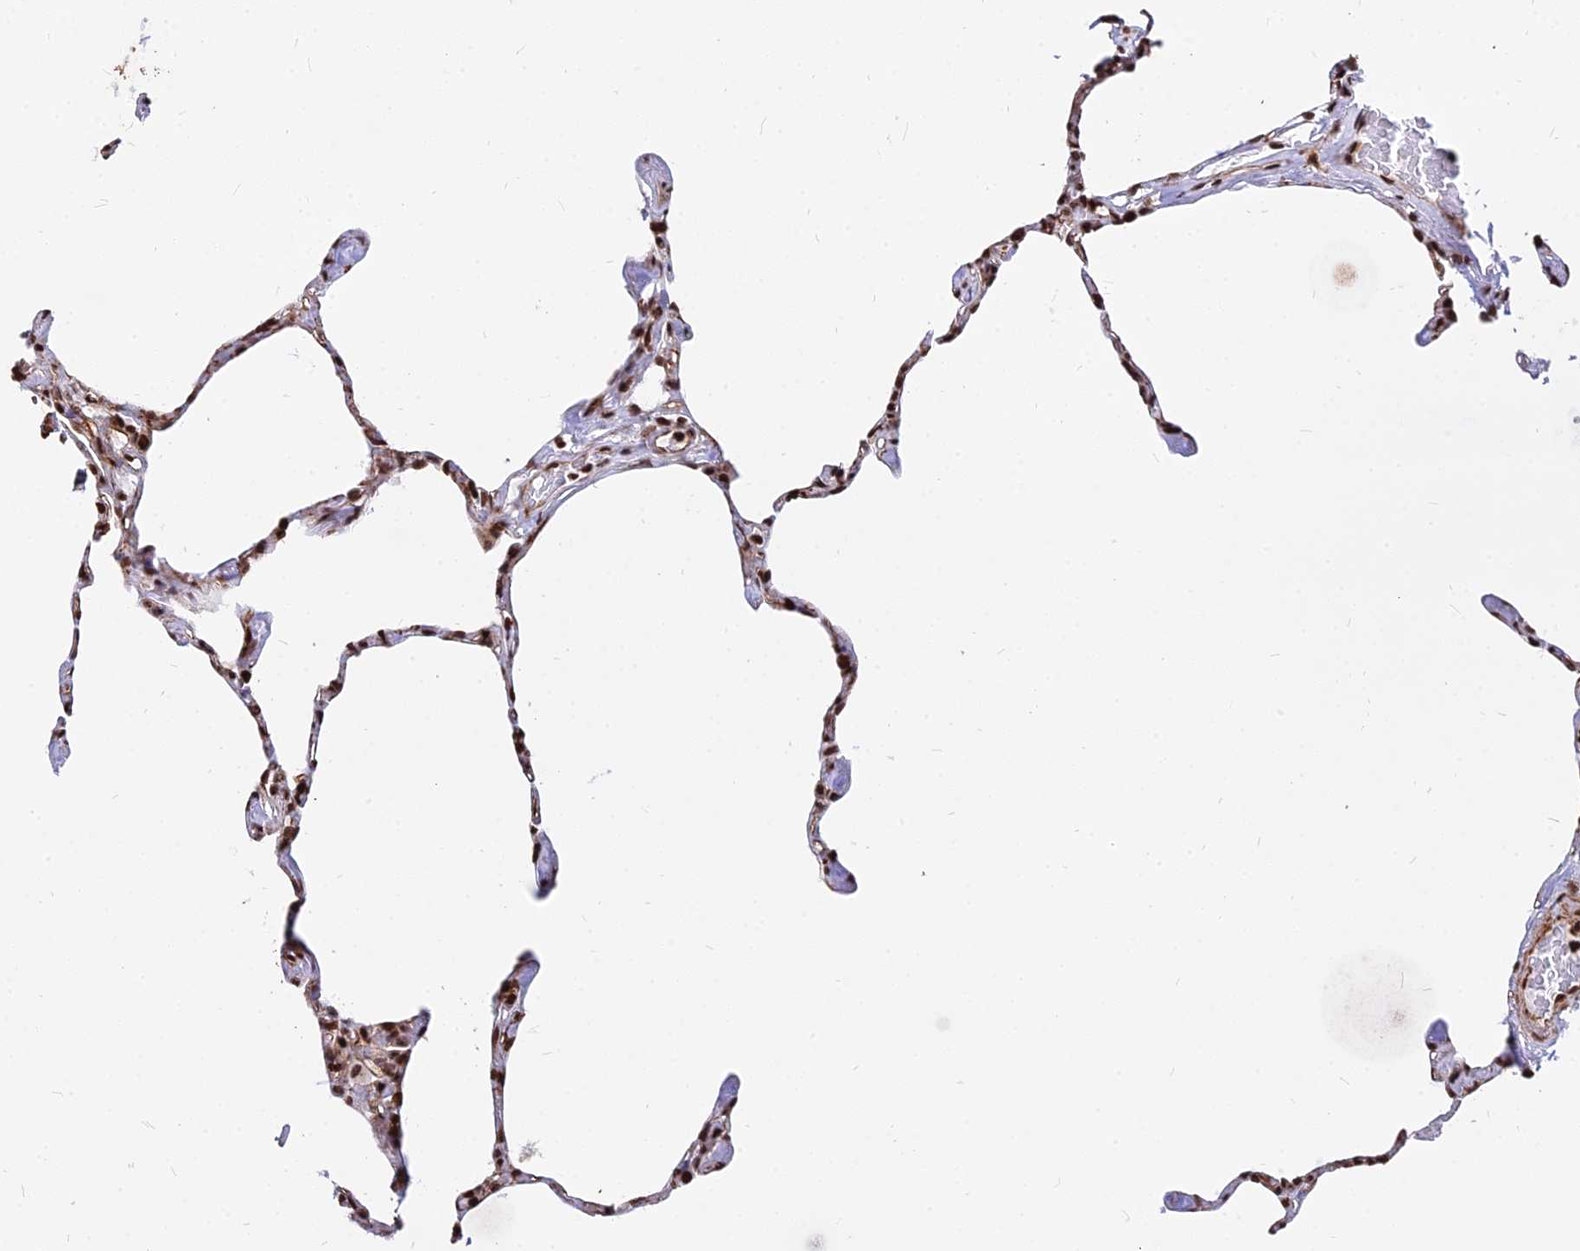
{"staining": {"intensity": "strong", "quantity": "25%-75%", "location": "nuclear"}, "tissue": "lung", "cell_type": "Alveolar cells", "image_type": "normal", "snomed": [{"axis": "morphology", "description": "Normal tissue, NOS"}, {"axis": "topography", "description": "Lung"}], "caption": "Immunohistochemistry (IHC) (DAB) staining of benign lung exhibits strong nuclear protein expression in about 25%-75% of alveolar cells. The staining was performed using DAB (3,3'-diaminobenzidine) to visualize the protein expression in brown, while the nuclei were stained in blue with hematoxylin (Magnification: 20x).", "gene": "NYAP2", "patient": {"sex": "male", "age": 65}}